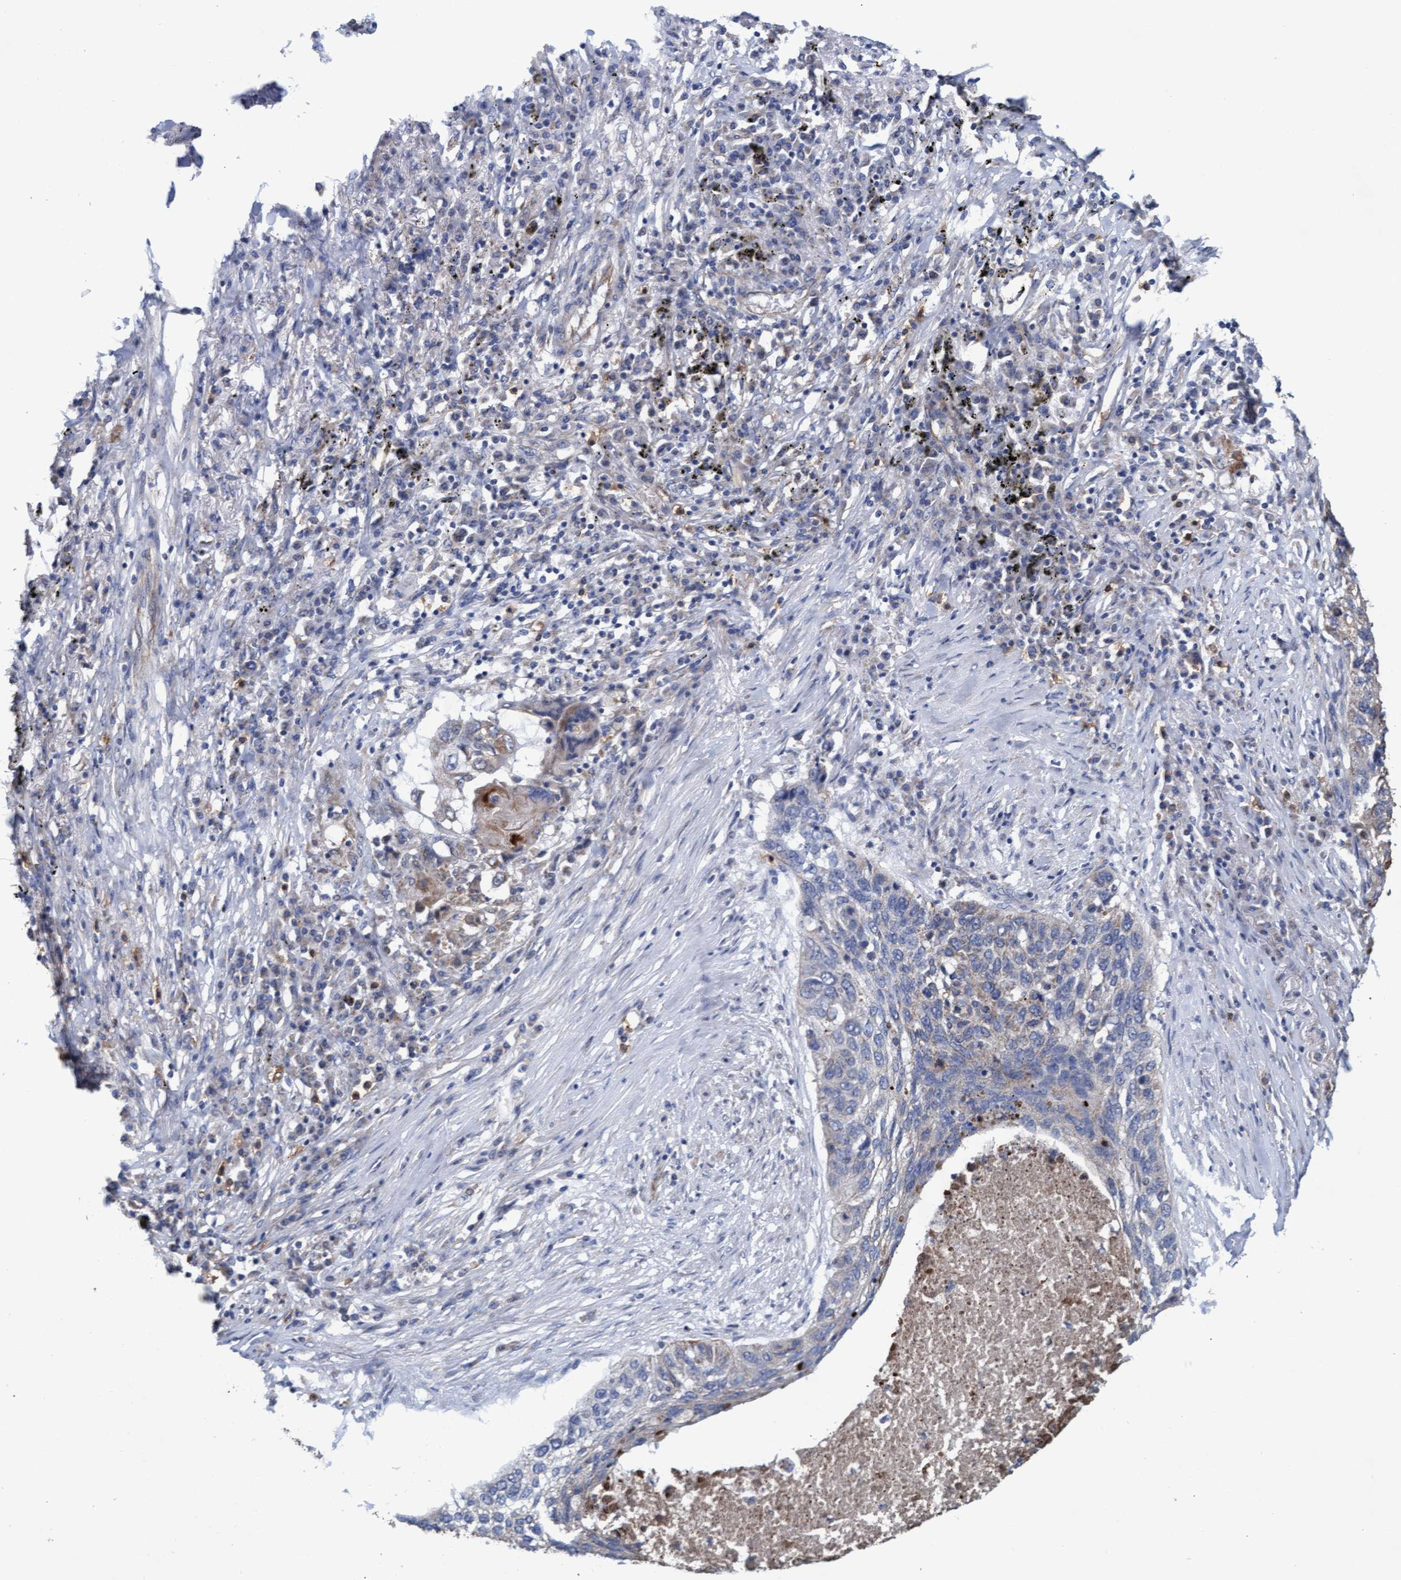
{"staining": {"intensity": "weak", "quantity": "<25%", "location": "cytoplasmic/membranous"}, "tissue": "lung cancer", "cell_type": "Tumor cells", "image_type": "cancer", "snomed": [{"axis": "morphology", "description": "Squamous cell carcinoma, NOS"}, {"axis": "topography", "description": "Lung"}], "caption": "Tumor cells show no significant protein staining in lung cancer (squamous cell carcinoma).", "gene": "MRPL38", "patient": {"sex": "female", "age": 63}}